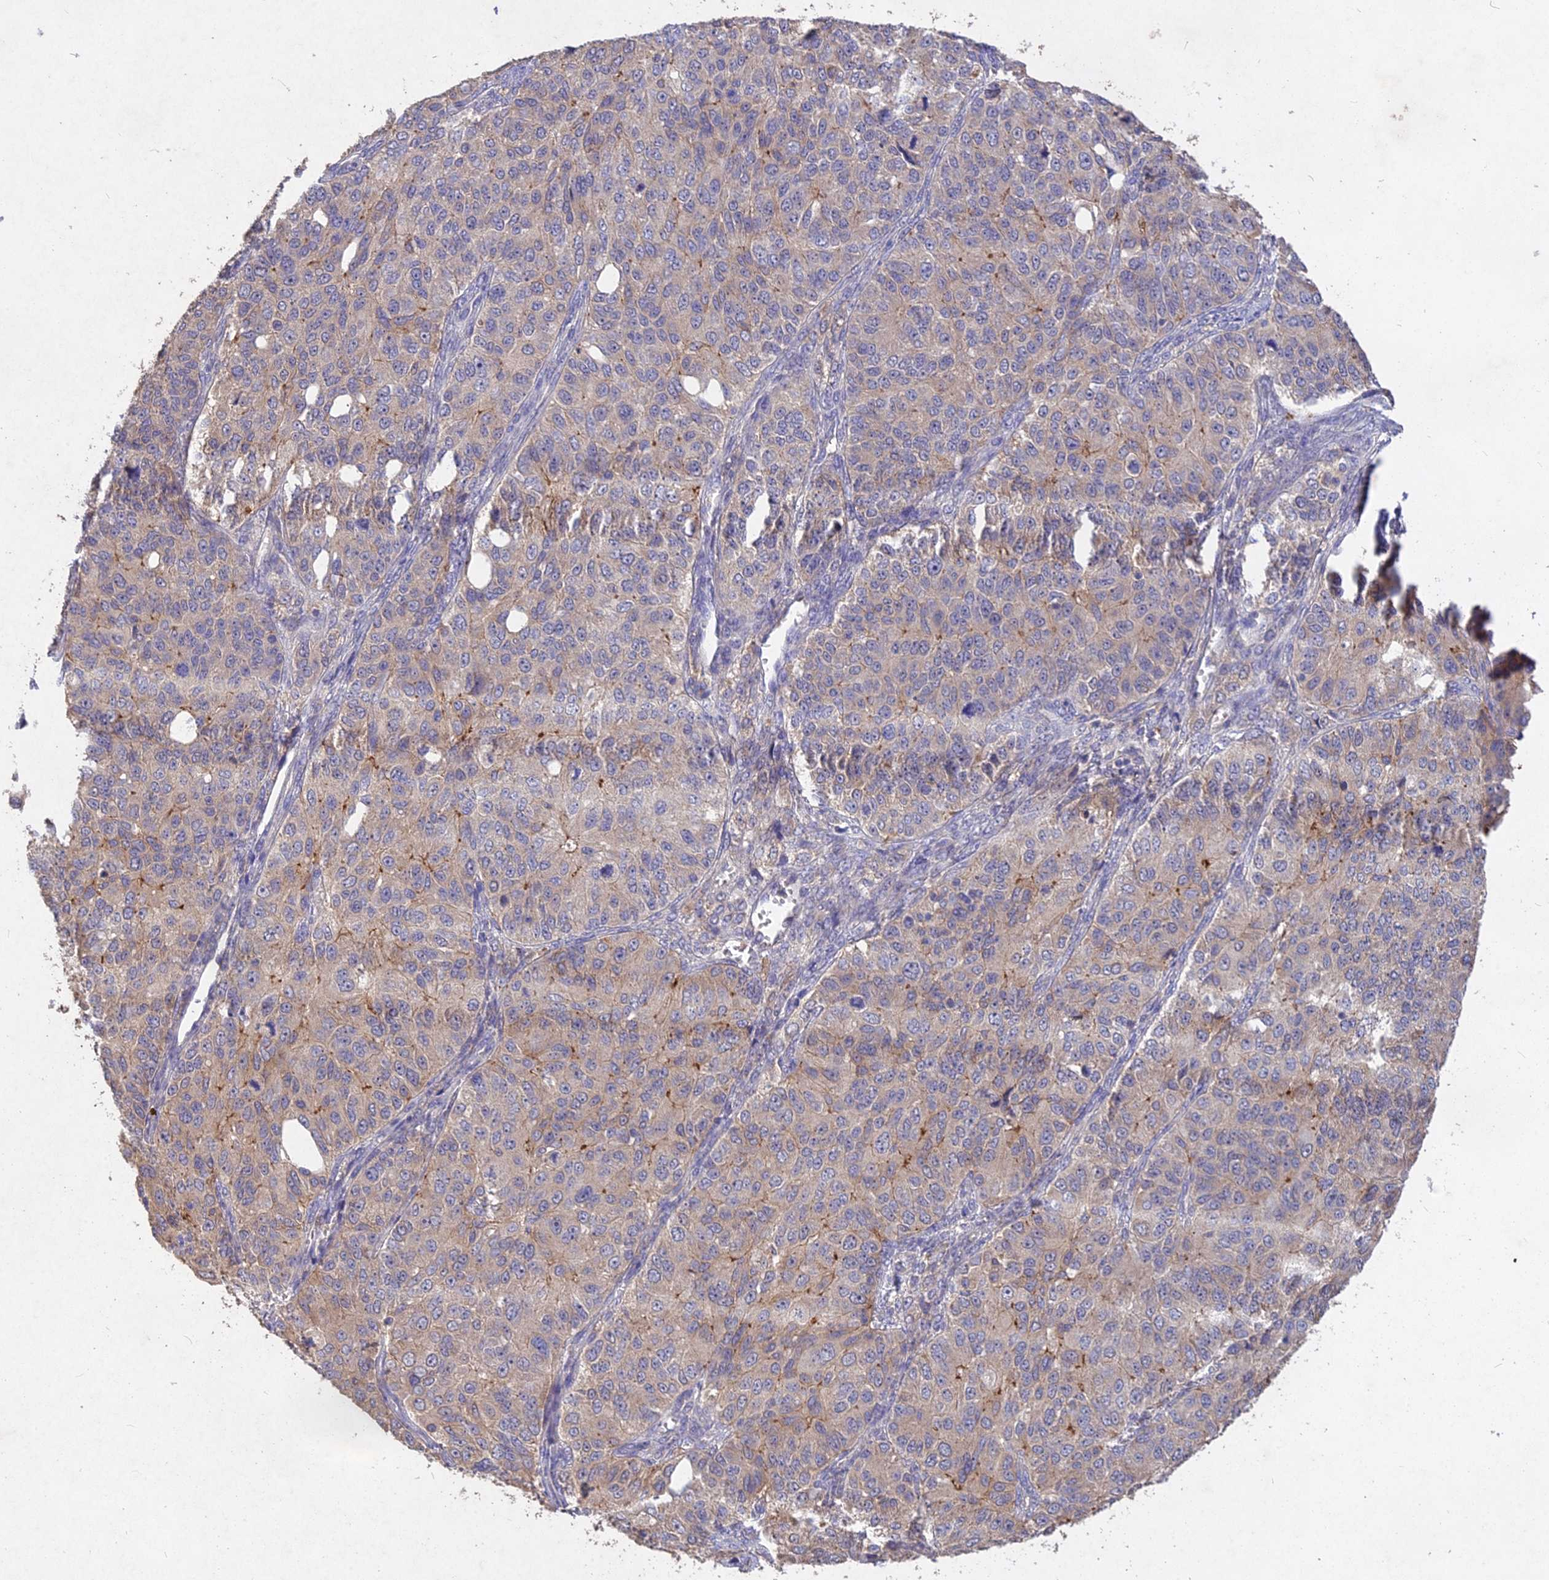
{"staining": {"intensity": "negative", "quantity": "none", "location": "none"}, "tissue": "ovarian cancer", "cell_type": "Tumor cells", "image_type": "cancer", "snomed": [{"axis": "morphology", "description": "Carcinoma, endometroid"}, {"axis": "topography", "description": "Ovary"}], "caption": "Immunohistochemical staining of ovarian endometroid carcinoma demonstrates no significant expression in tumor cells.", "gene": "SLC26A4", "patient": {"sex": "female", "age": 51}}